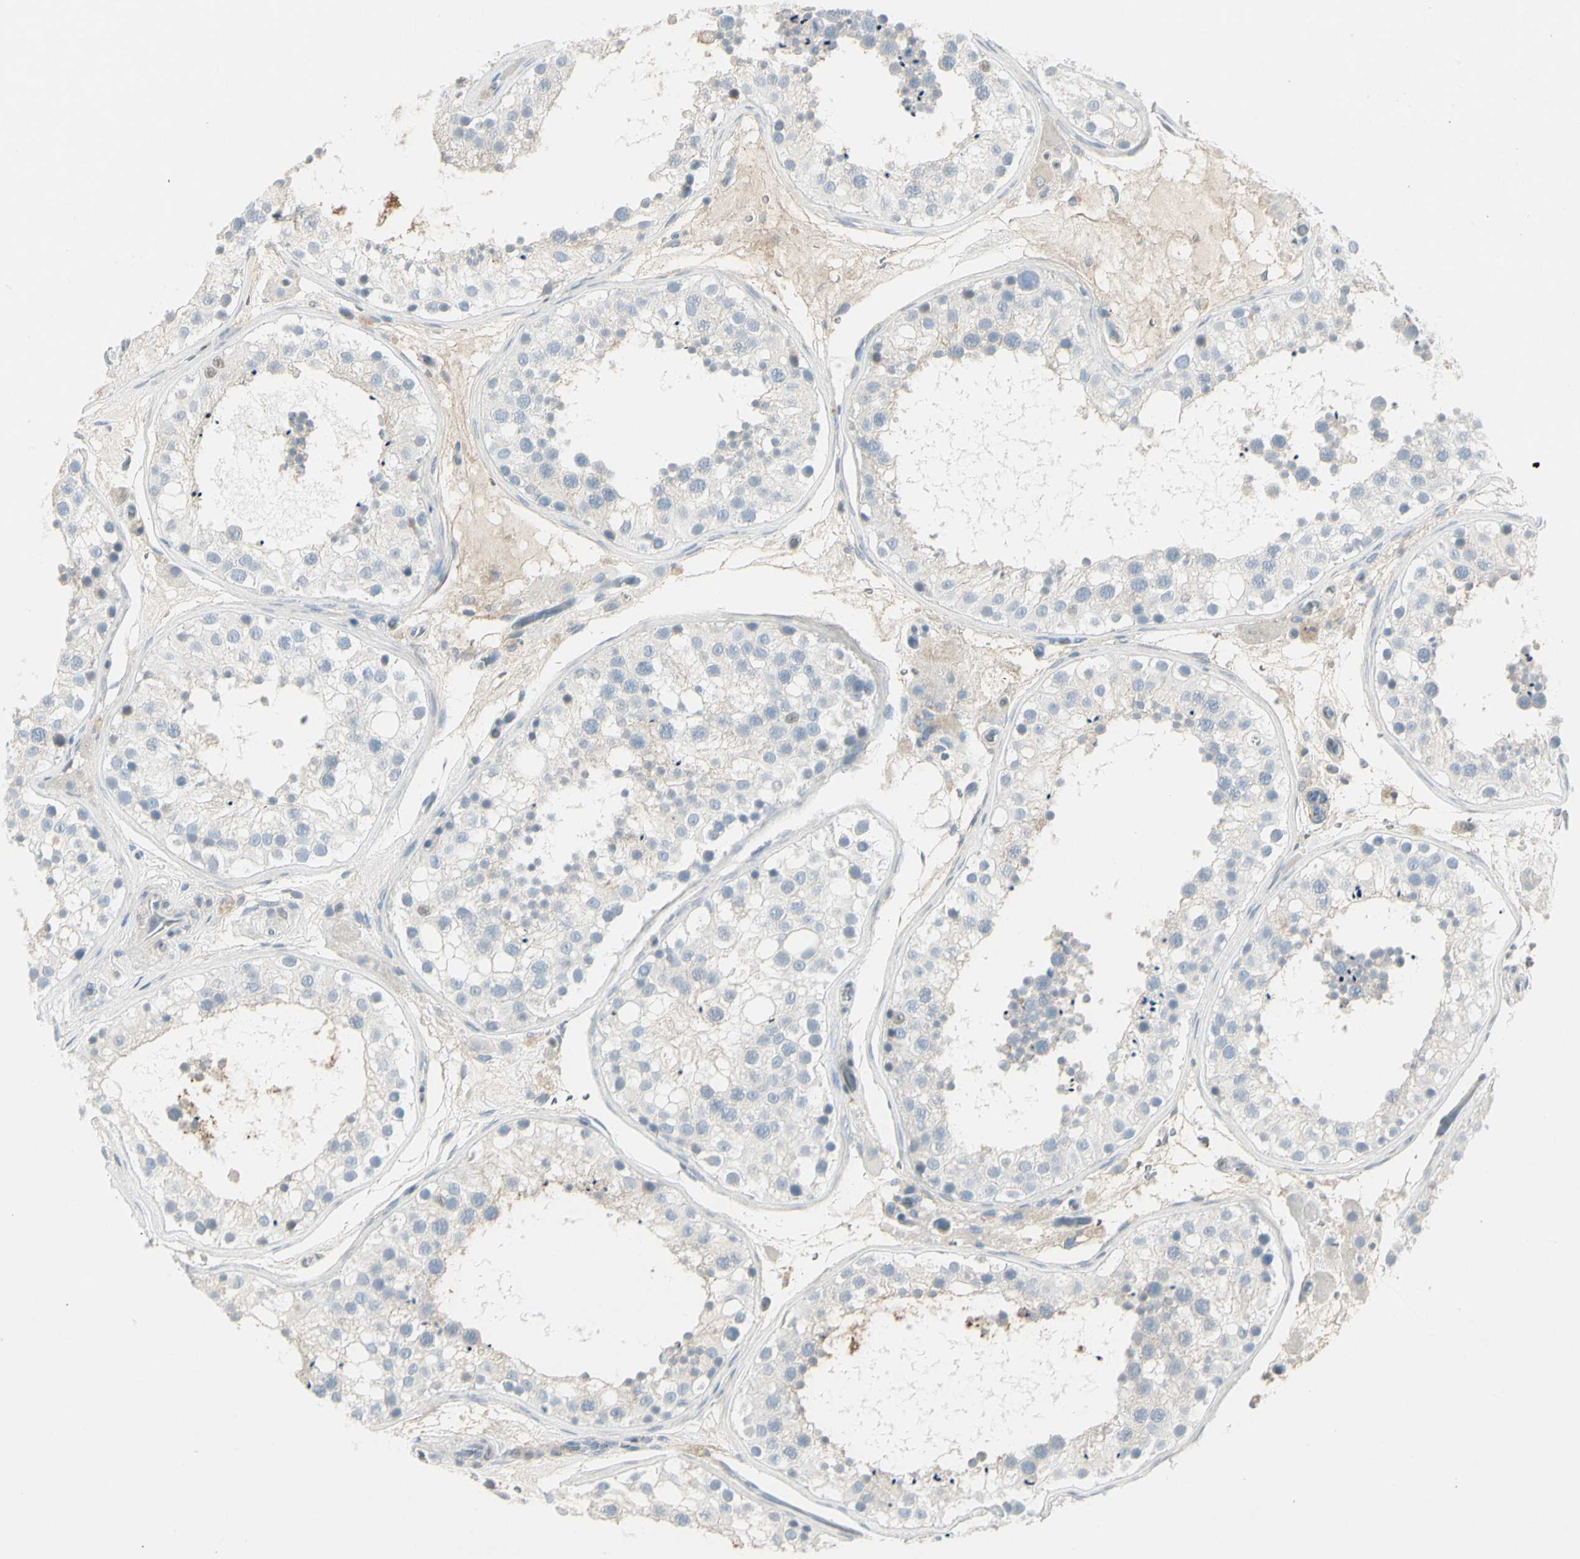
{"staining": {"intensity": "weak", "quantity": "<25%", "location": "cytoplasmic/membranous"}, "tissue": "testis", "cell_type": "Cells in seminiferous ducts", "image_type": "normal", "snomed": [{"axis": "morphology", "description": "Normal tissue, NOS"}, {"axis": "topography", "description": "Testis"}, {"axis": "topography", "description": "Epididymis"}], "caption": "An immunohistochemistry photomicrograph of unremarkable testis is shown. There is no staining in cells in seminiferous ducts of testis. (DAB immunohistochemistry (IHC) with hematoxylin counter stain).", "gene": "CACNA2D1", "patient": {"sex": "male", "age": 26}}